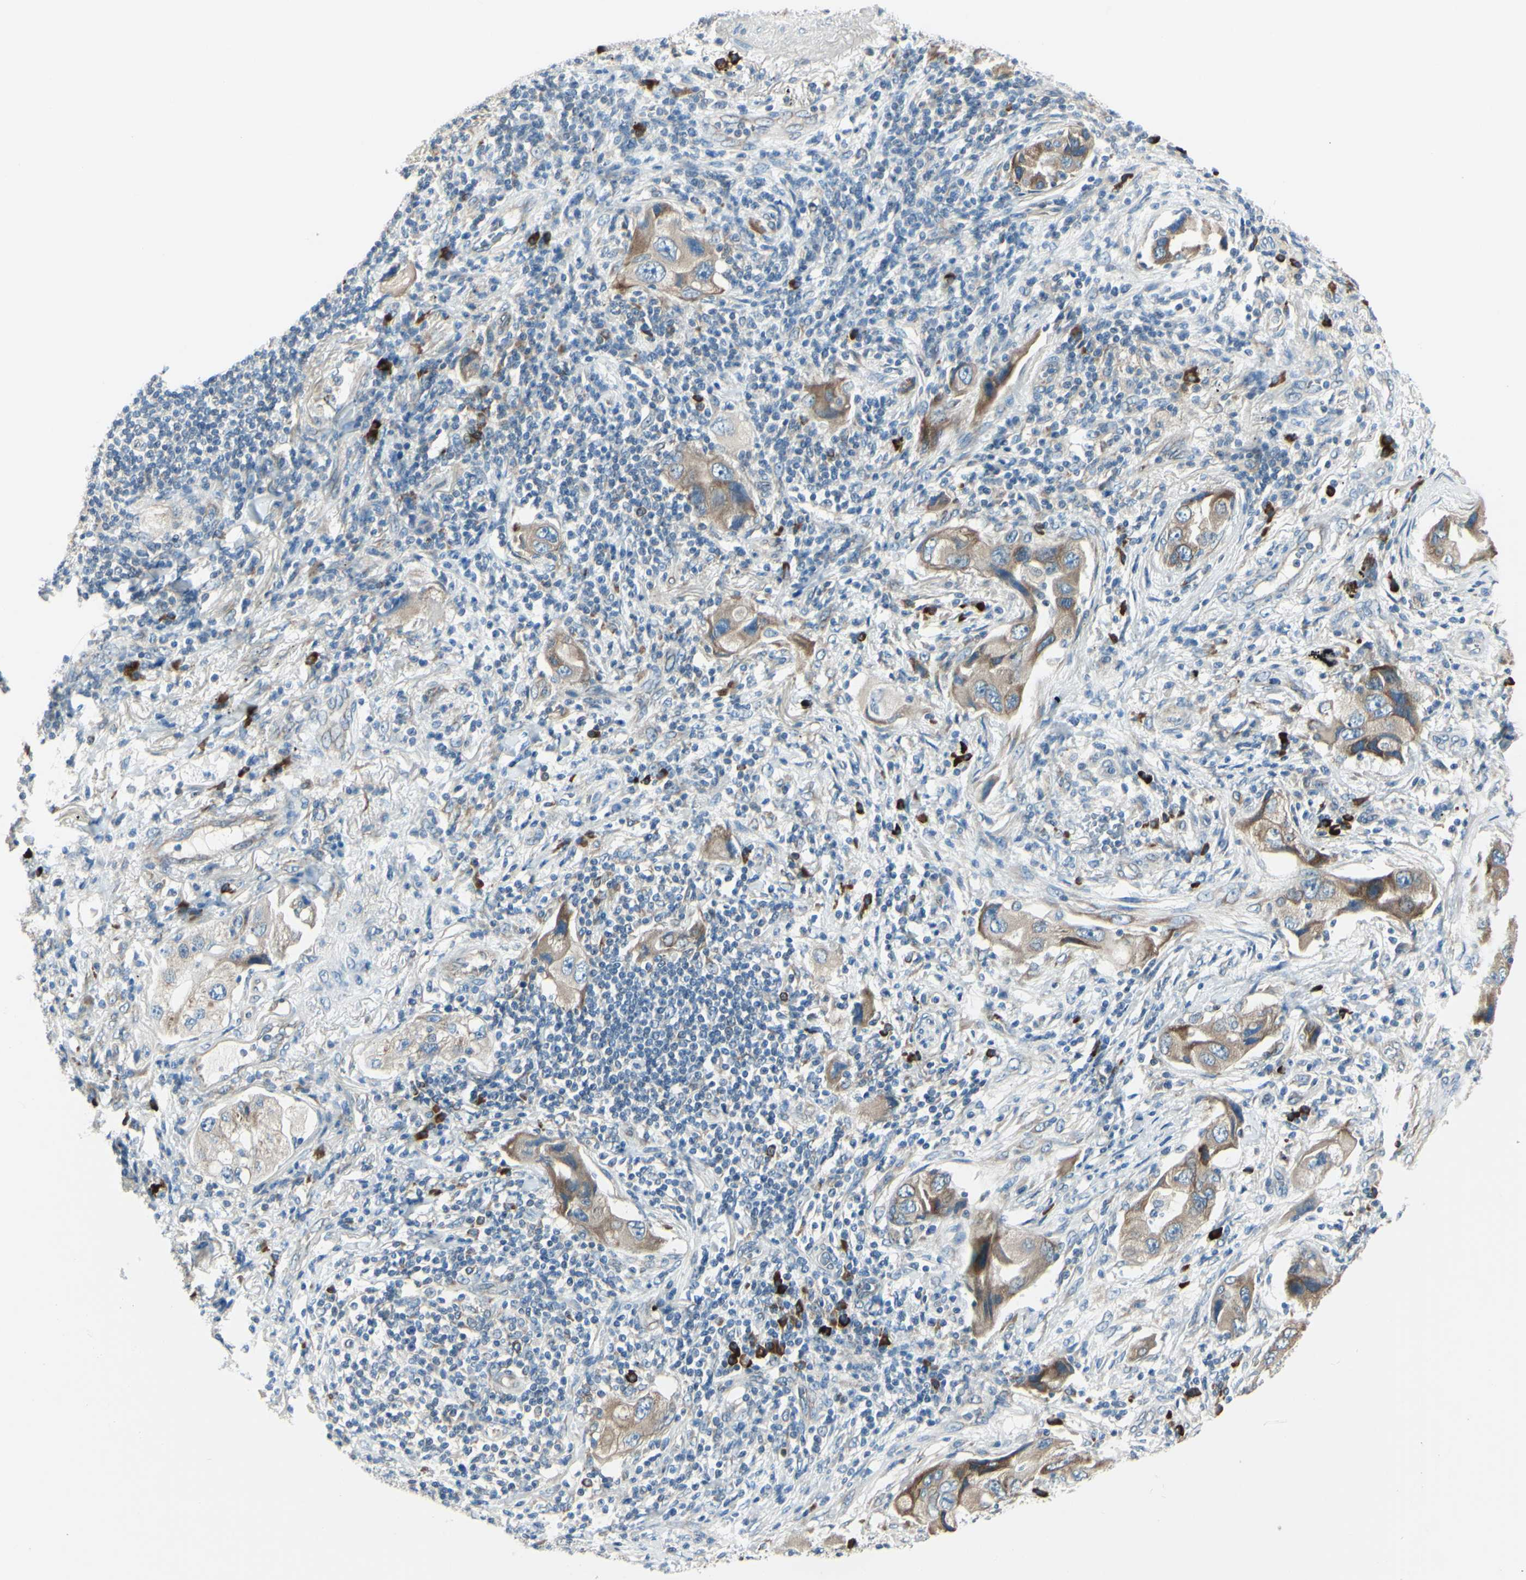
{"staining": {"intensity": "moderate", "quantity": ">75%", "location": "cytoplasmic/membranous"}, "tissue": "lung cancer", "cell_type": "Tumor cells", "image_type": "cancer", "snomed": [{"axis": "morphology", "description": "Adenocarcinoma, NOS"}, {"axis": "topography", "description": "Lung"}], "caption": "Protein staining shows moderate cytoplasmic/membranous staining in about >75% of tumor cells in lung adenocarcinoma.", "gene": "SELENOS", "patient": {"sex": "female", "age": 65}}